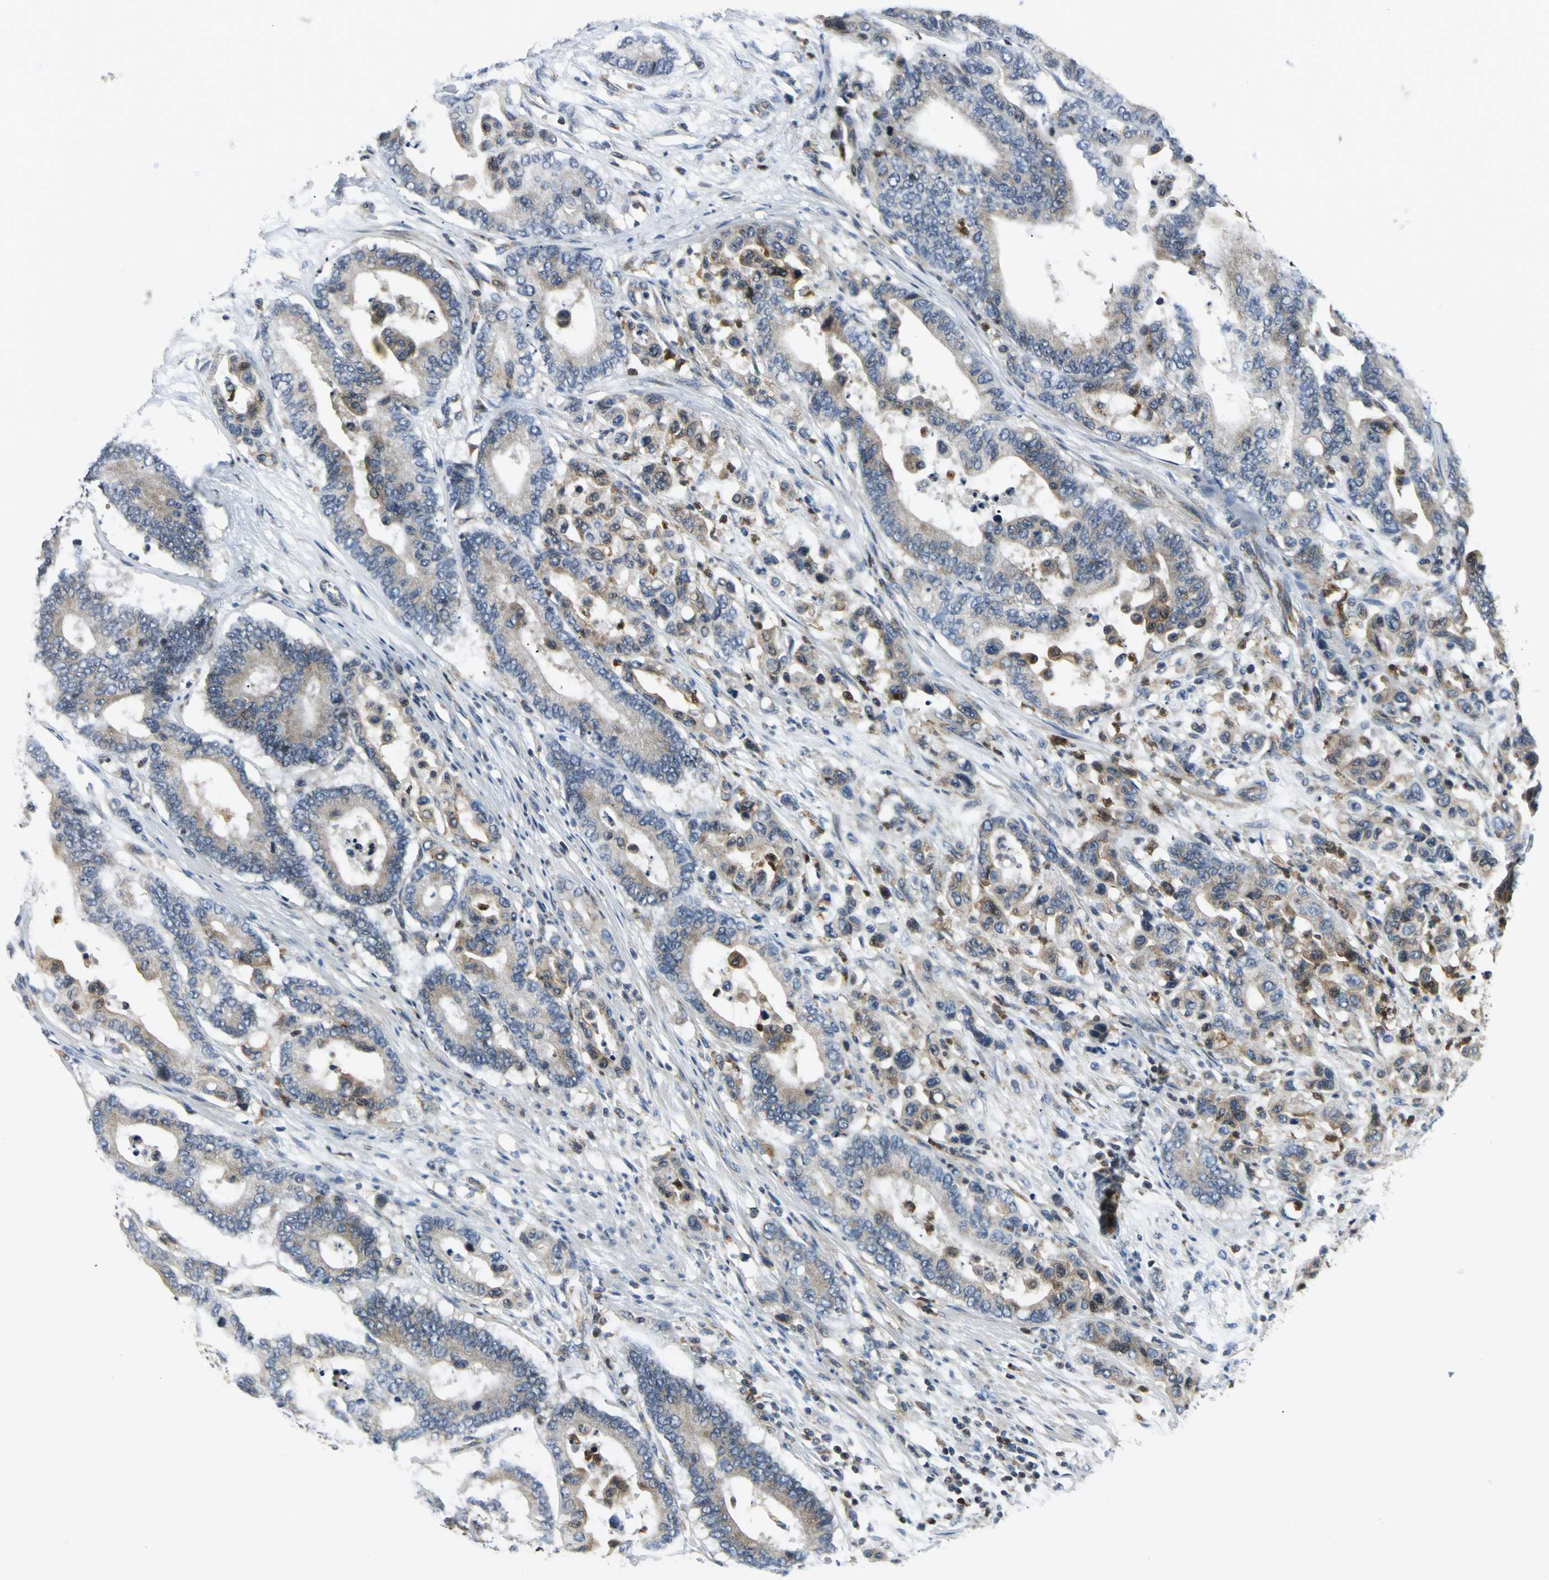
{"staining": {"intensity": "strong", "quantity": ">75%", "location": "cytoplasmic/membranous"}, "tissue": "colorectal cancer", "cell_type": "Tumor cells", "image_type": "cancer", "snomed": [{"axis": "morphology", "description": "Normal tissue, NOS"}, {"axis": "morphology", "description": "Adenocarcinoma, NOS"}, {"axis": "topography", "description": "Colon"}], "caption": "Colorectal cancer (adenocarcinoma) was stained to show a protein in brown. There is high levels of strong cytoplasmic/membranous staining in about >75% of tumor cells.", "gene": "USP40", "patient": {"sex": "male", "age": 82}}